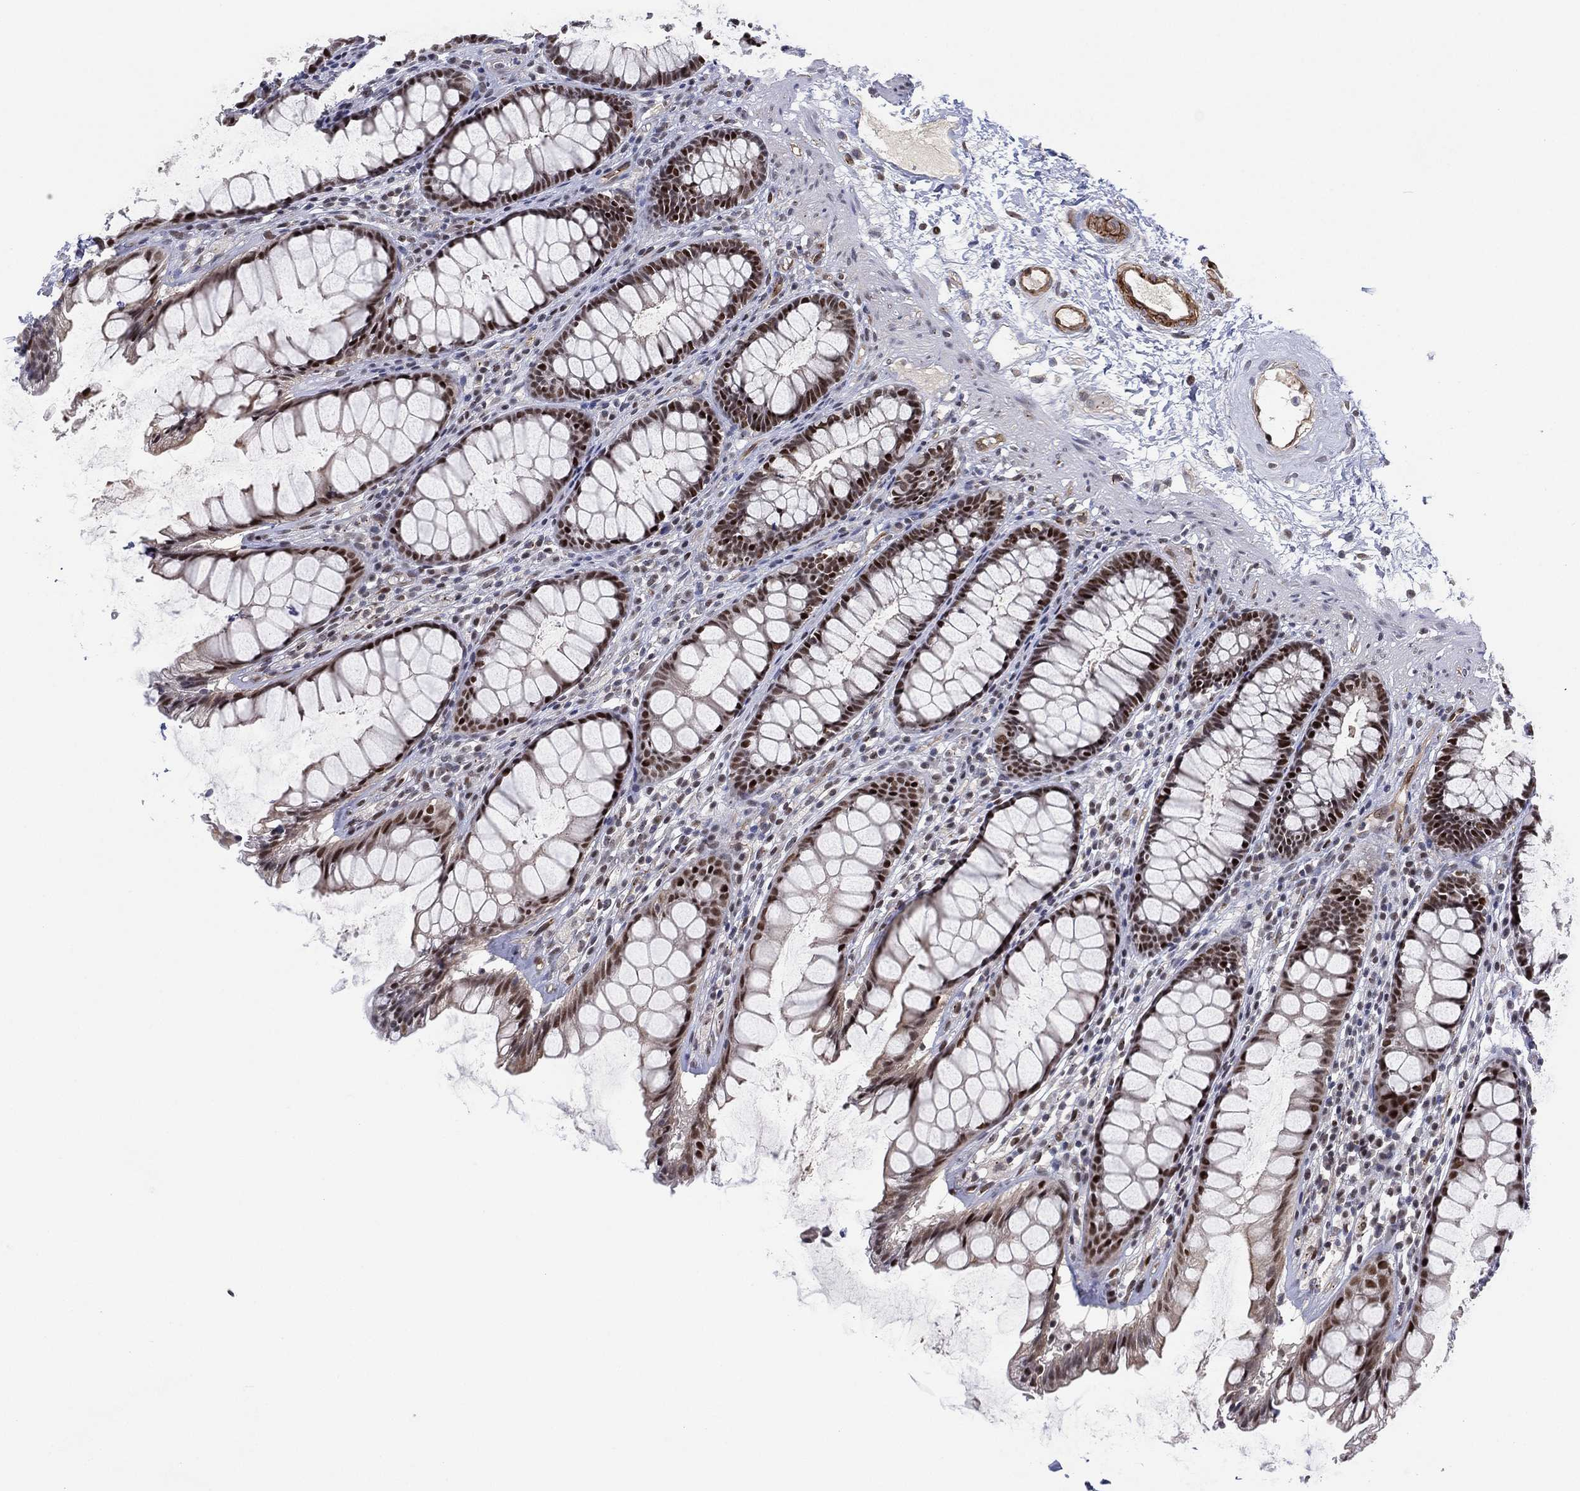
{"staining": {"intensity": "moderate", "quantity": ">75%", "location": "cytoplasmic/membranous"}, "tissue": "rectum", "cell_type": "Glandular cells", "image_type": "normal", "snomed": [{"axis": "morphology", "description": "Normal tissue, NOS"}, {"axis": "topography", "description": "Rectum"}], "caption": "A micrograph of human rectum stained for a protein reveals moderate cytoplasmic/membranous brown staining in glandular cells.", "gene": "GSE1", "patient": {"sex": "male", "age": 72}}